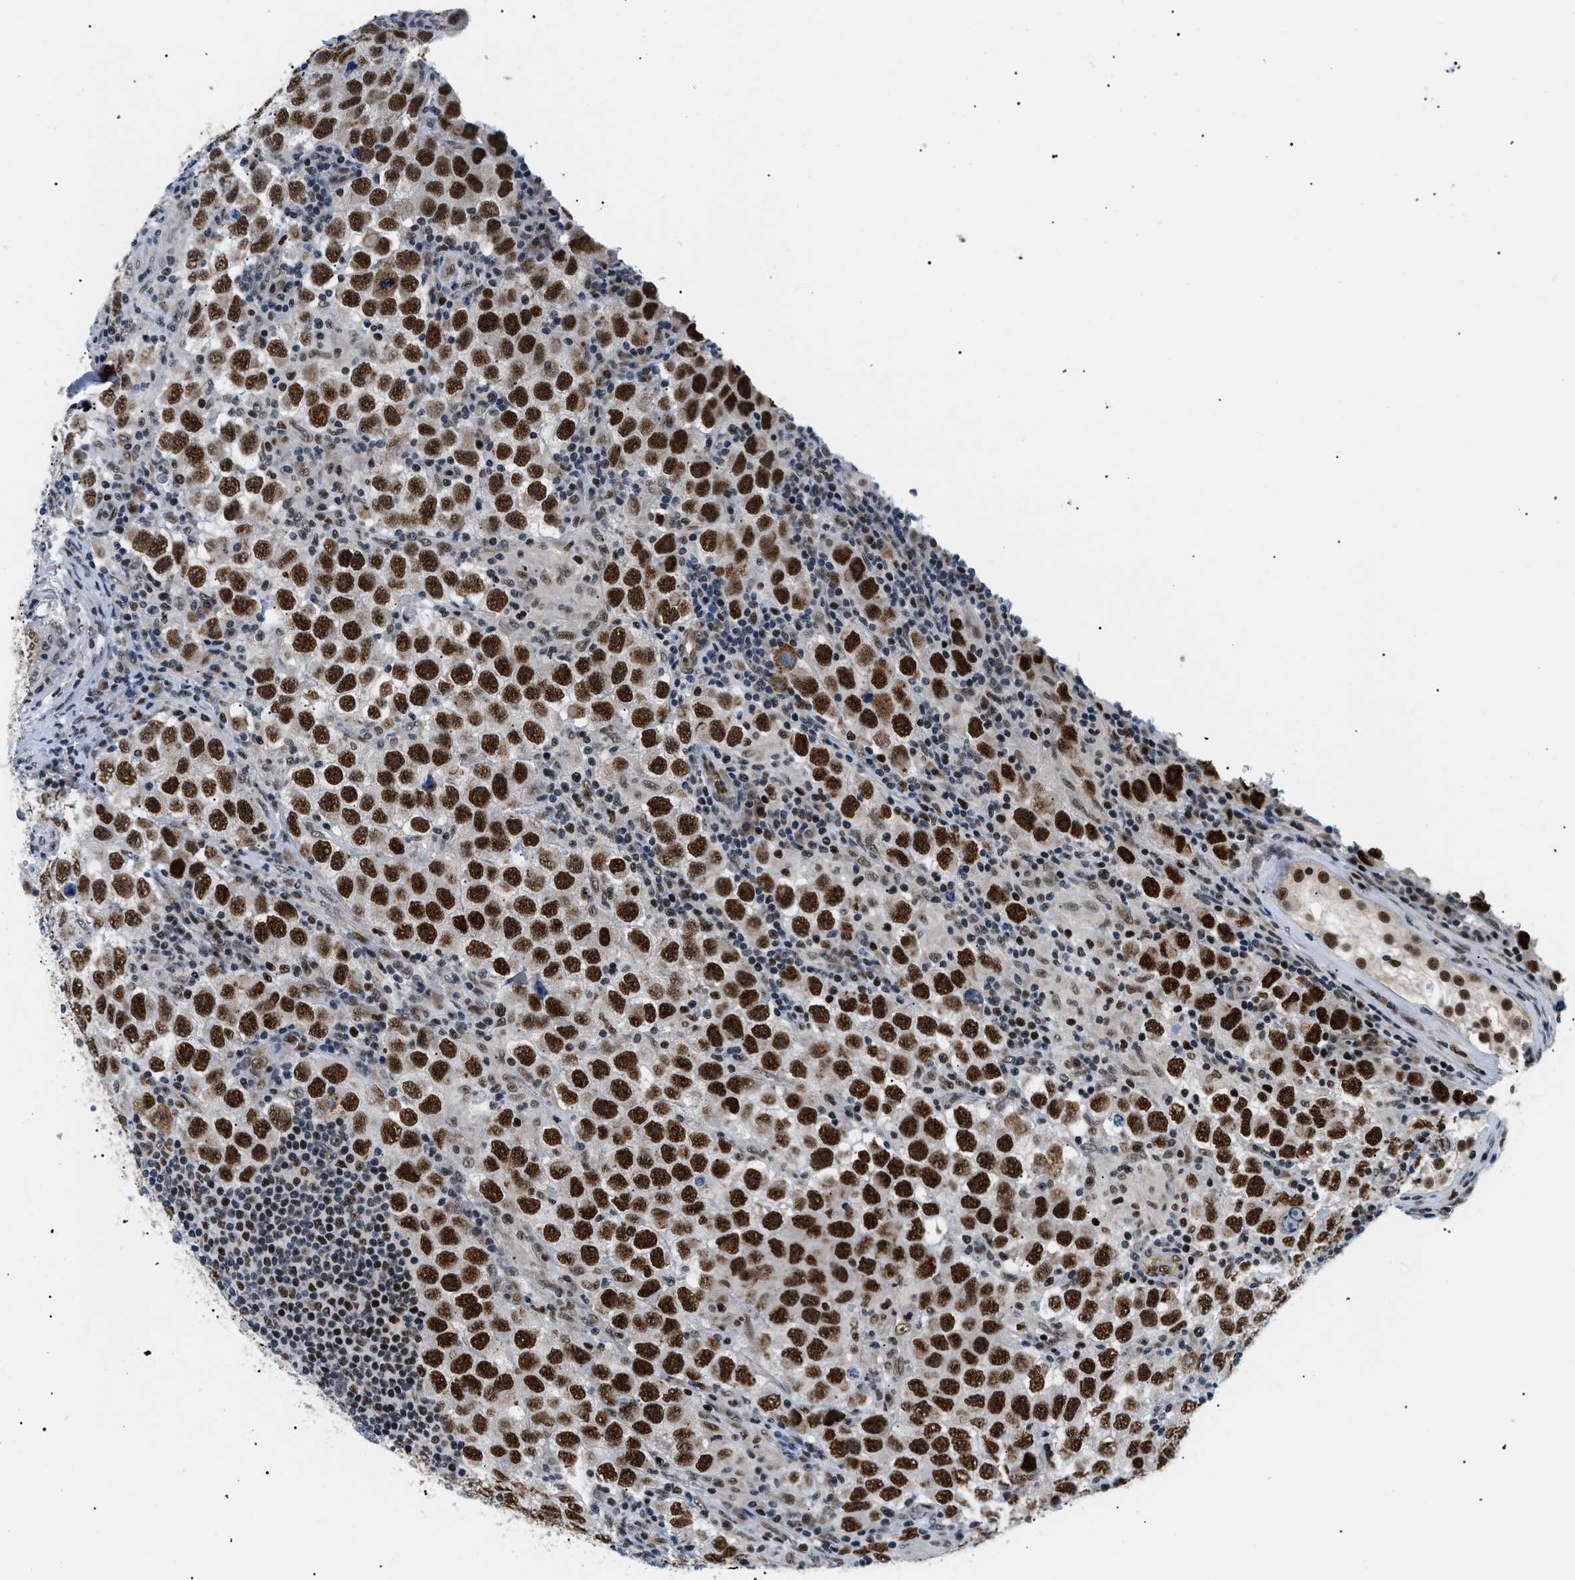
{"staining": {"intensity": "strong", "quantity": ">75%", "location": "nuclear"}, "tissue": "testis cancer", "cell_type": "Tumor cells", "image_type": "cancer", "snomed": [{"axis": "morphology", "description": "Carcinoma, Embryonal, NOS"}, {"axis": "topography", "description": "Testis"}], "caption": "This photomicrograph shows immunohistochemistry staining of testis embryonal carcinoma, with high strong nuclear expression in approximately >75% of tumor cells.", "gene": "CWC25", "patient": {"sex": "male", "age": 21}}